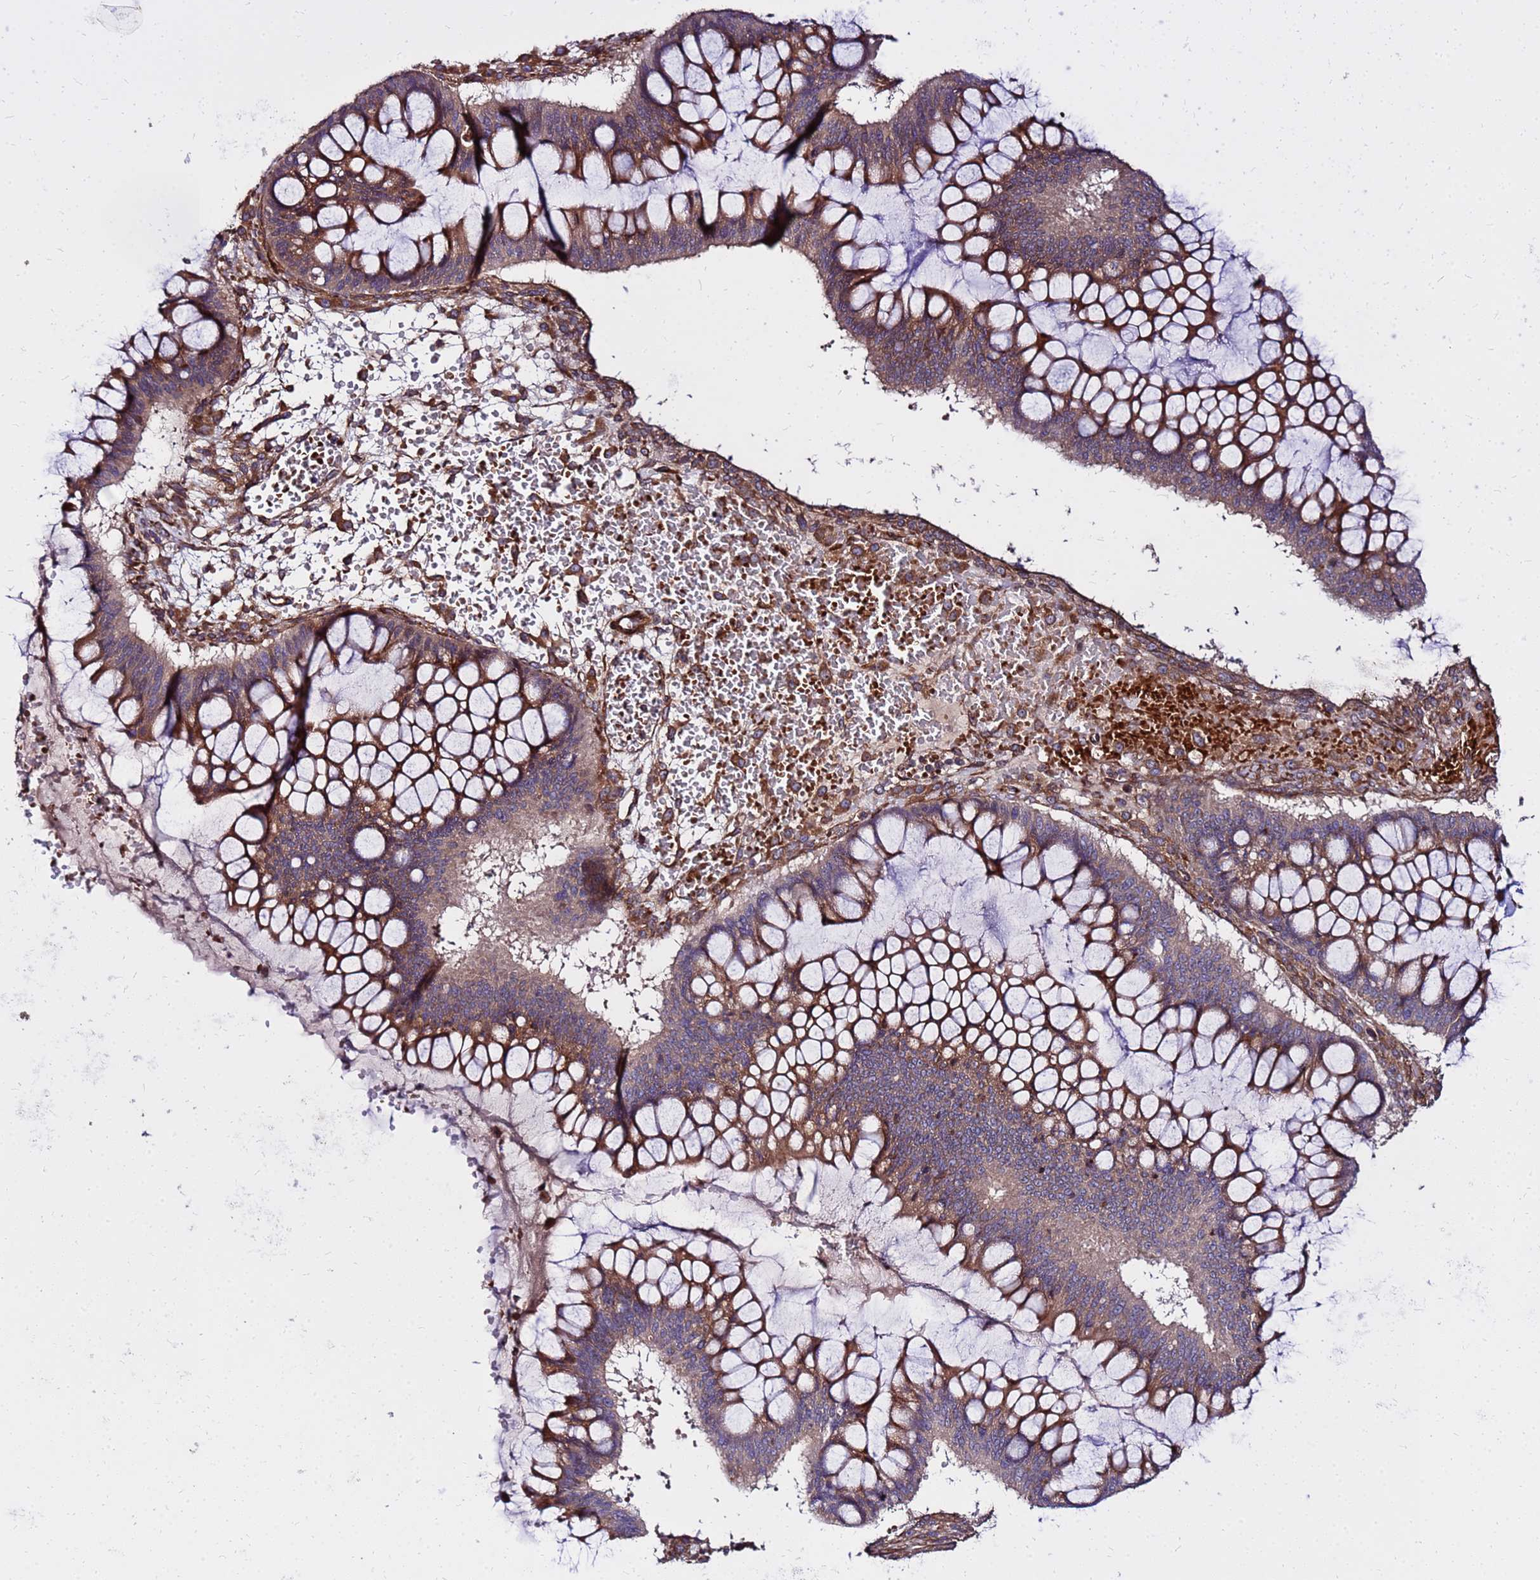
{"staining": {"intensity": "moderate", "quantity": ">75%", "location": "cytoplasmic/membranous"}, "tissue": "ovarian cancer", "cell_type": "Tumor cells", "image_type": "cancer", "snomed": [{"axis": "morphology", "description": "Cystadenocarcinoma, mucinous, NOS"}, {"axis": "topography", "description": "Ovary"}], "caption": "High-magnification brightfield microscopy of ovarian mucinous cystadenocarcinoma stained with DAB (3,3'-diaminobenzidine) (brown) and counterstained with hematoxylin (blue). tumor cells exhibit moderate cytoplasmic/membranous positivity is appreciated in about>75% of cells.", "gene": "WWC2", "patient": {"sex": "female", "age": 73}}